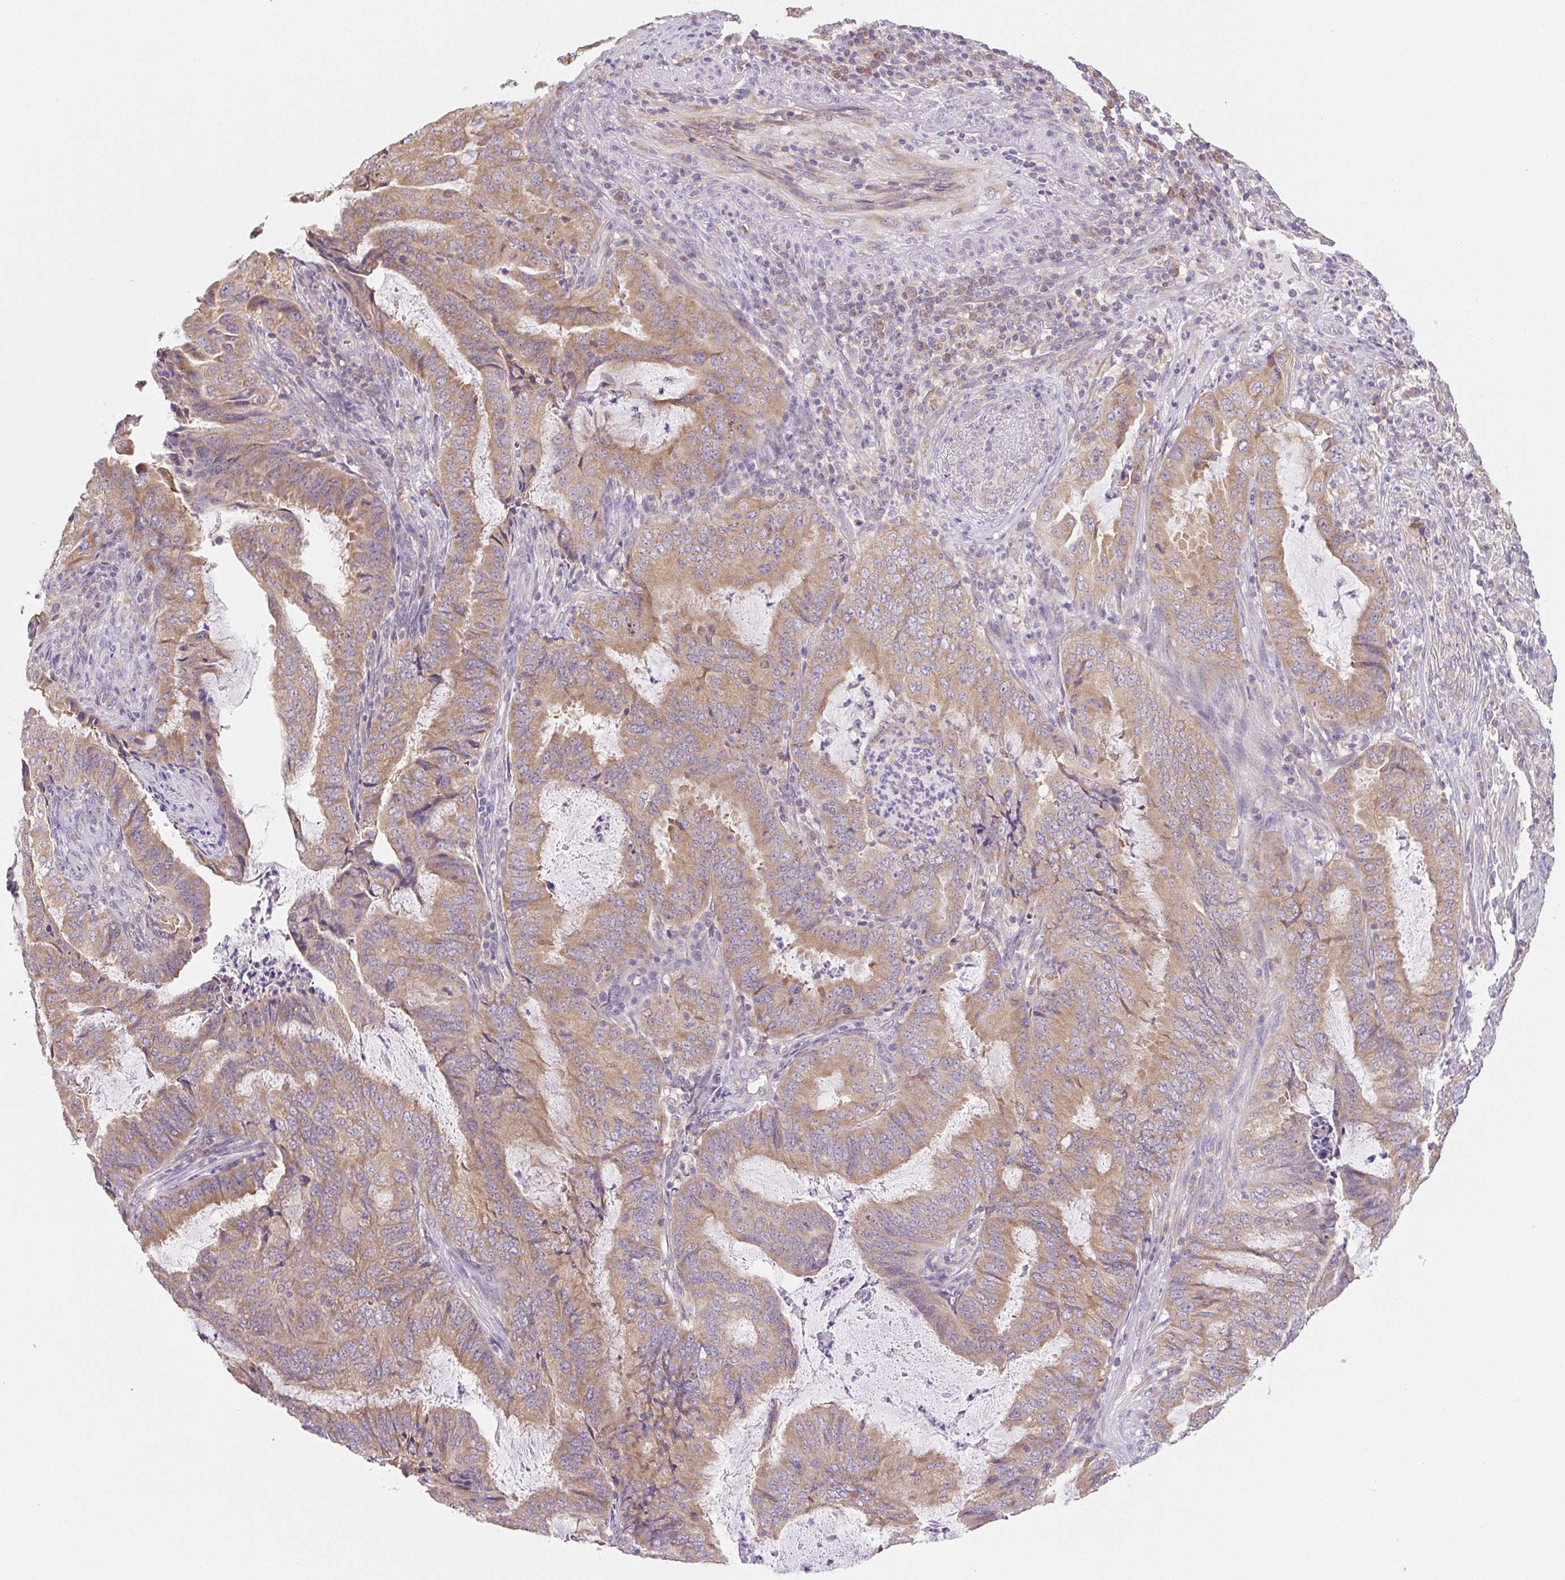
{"staining": {"intensity": "moderate", "quantity": ">75%", "location": "cytoplasmic/membranous"}, "tissue": "endometrial cancer", "cell_type": "Tumor cells", "image_type": "cancer", "snomed": [{"axis": "morphology", "description": "Adenocarcinoma, NOS"}, {"axis": "topography", "description": "Endometrium"}], "caption": "IHC photomicrograph of endometrial cancer (adenocarcinoma) stained for a protein (brown), which displays medium levels of moderate cytoplasmic/membranous expression in approximately >75% of tumor cells.", "gene": "RPL18A", "patient": {"sex": "female", "age": 51}}